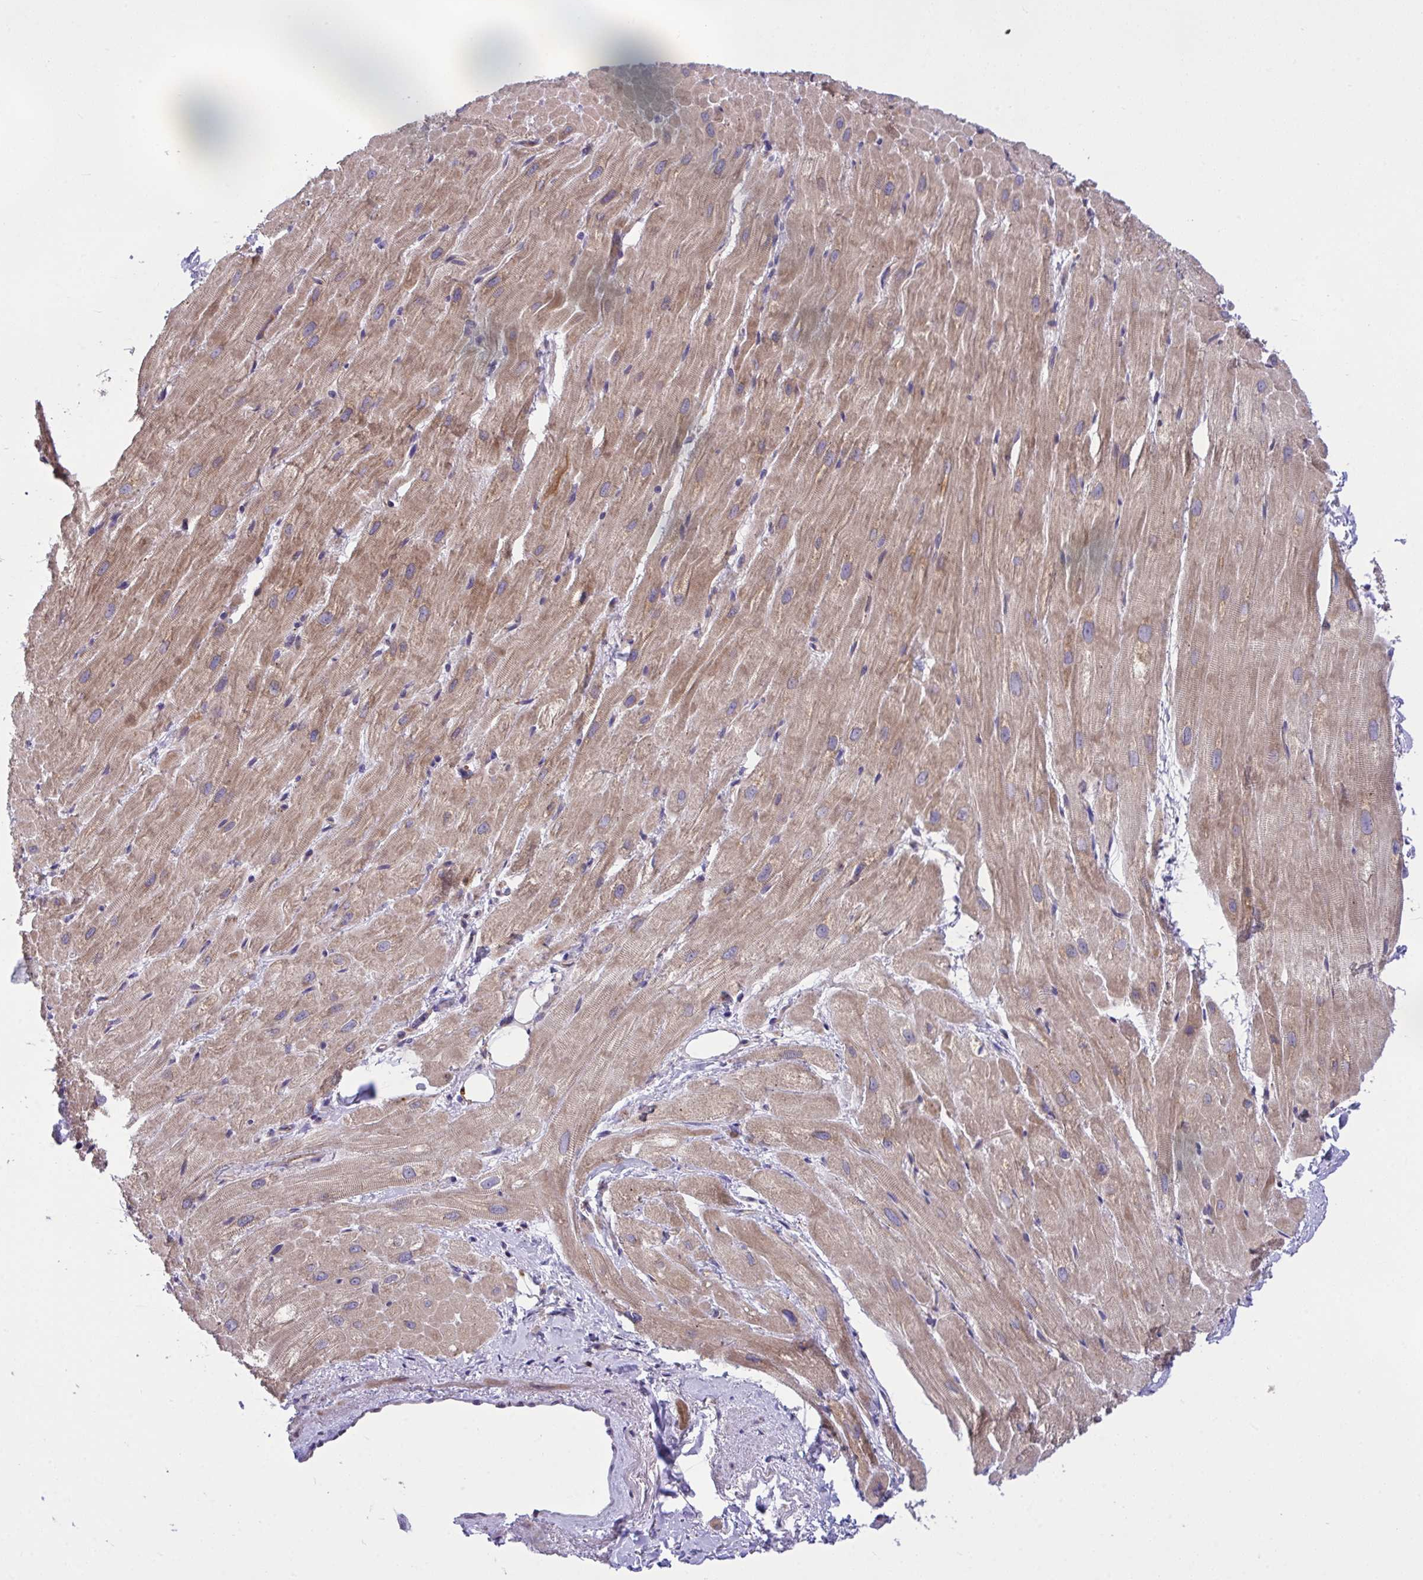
{"staining": {"intensity": "moderate", "quantity": ">75%", "location": "cytoplasmic/membranous"}, "tissue": "heart muscle", "cell_type": "Cardiomyocytes", "image_type": "normal", "snomed": [{"axis": "morphology", "description": "Normal tissue, NOS"}, {"axis": "topography", "description": "Heart"}], "caption": "Brown immunohistochemical staining in unremarkable human heart muscle displays moderate cytoplasmic/membranous positivity in about >75% of cardiomyocytes.", "gene": "GRB14", "patient": {"sex": "male", "age": 62}}